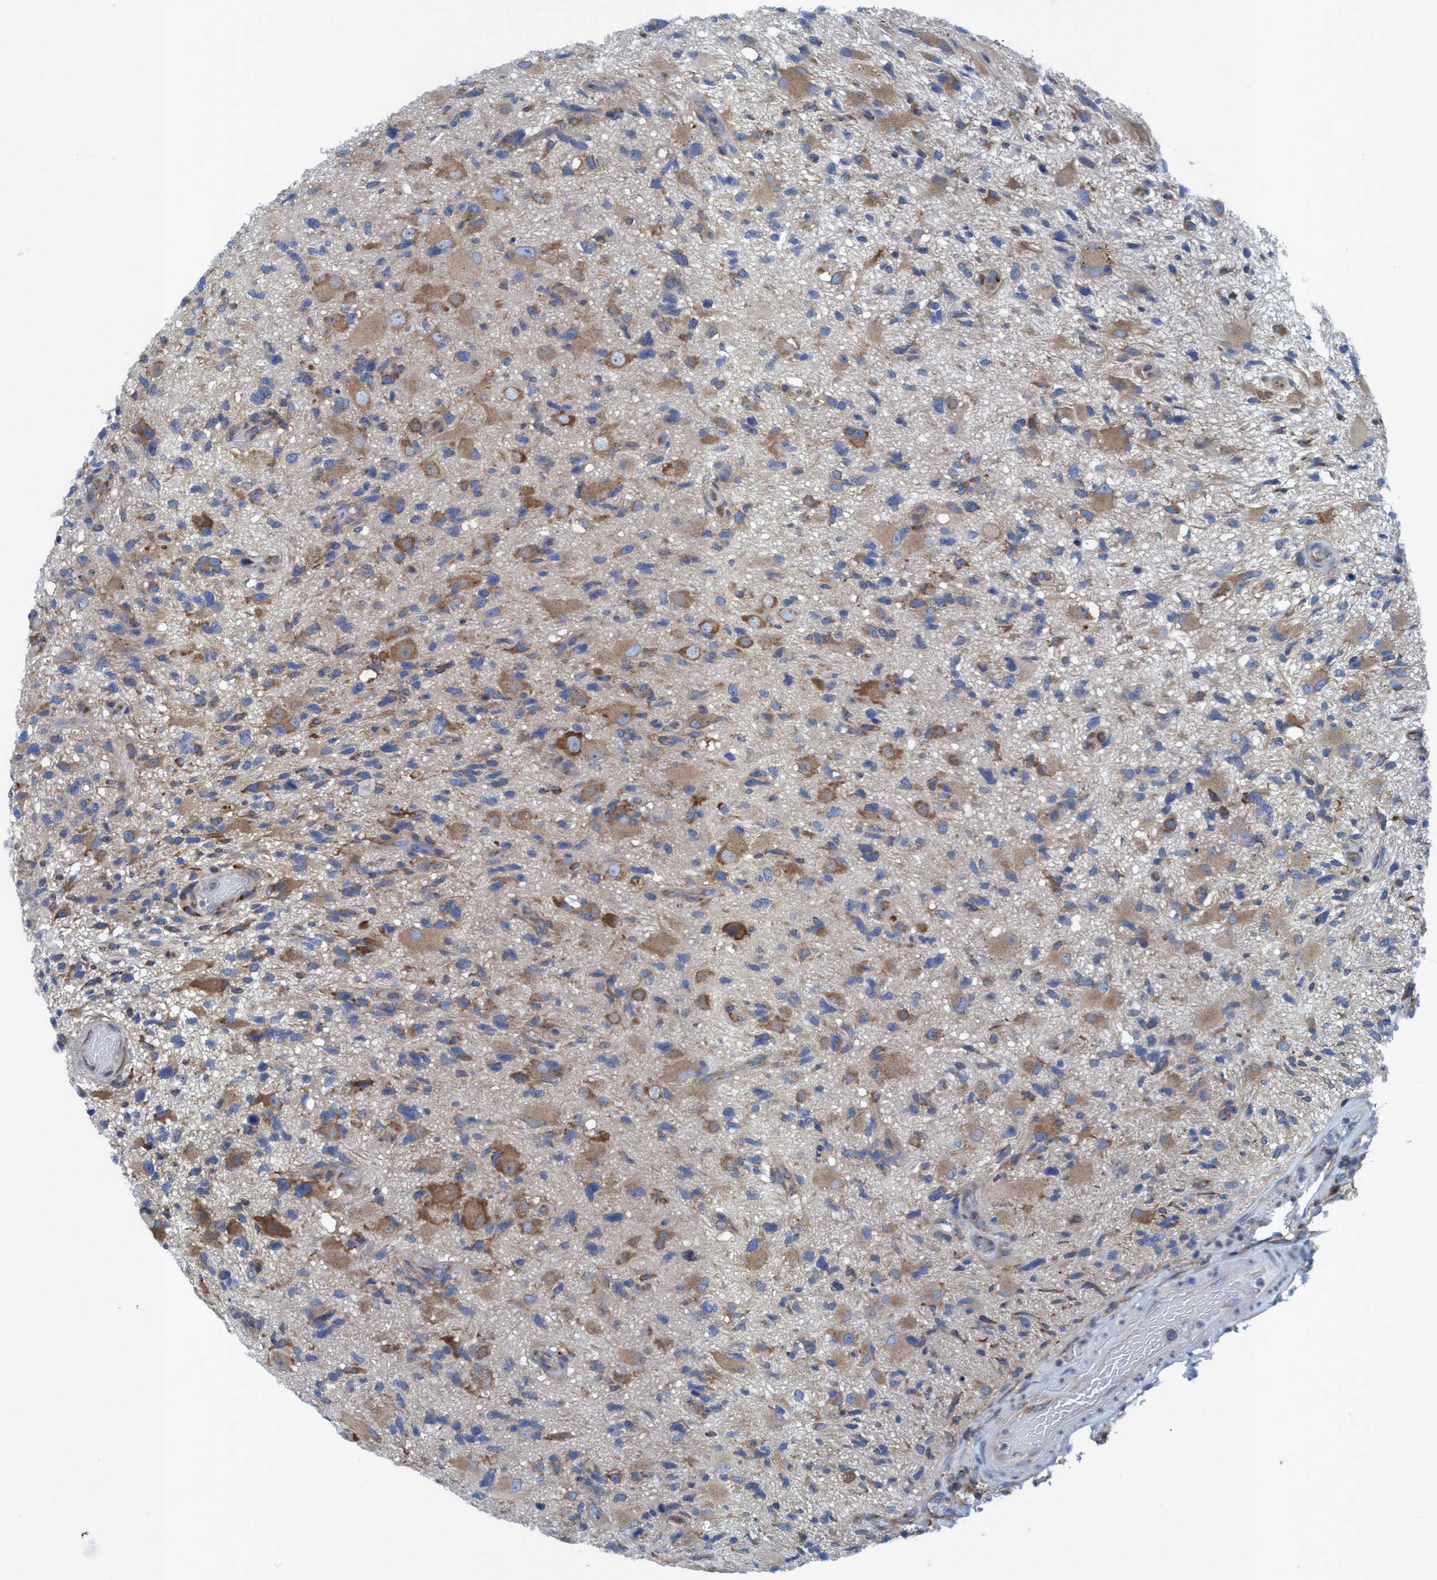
{"staining": {"intensity": "moderate", "quantity": "25%-75%", "location": "cytoplasmic/membranous"}, "tissue": "glioma", "cell_type": "Tumor cells", "image_type": "cancer", "snomed": [{"axis": "morphology", "description": "Glioma, malignant, High grade"}, {"axis": "topography", "description": "Brain"}], "caption": "A histopathology image of human malignant high-grade glioma stained for a protein displays moderate cytoplasmic/membranous brown staining in tumor cells.", "gene": "NMT1", "patient": {"sex": "male", "age": 33}}